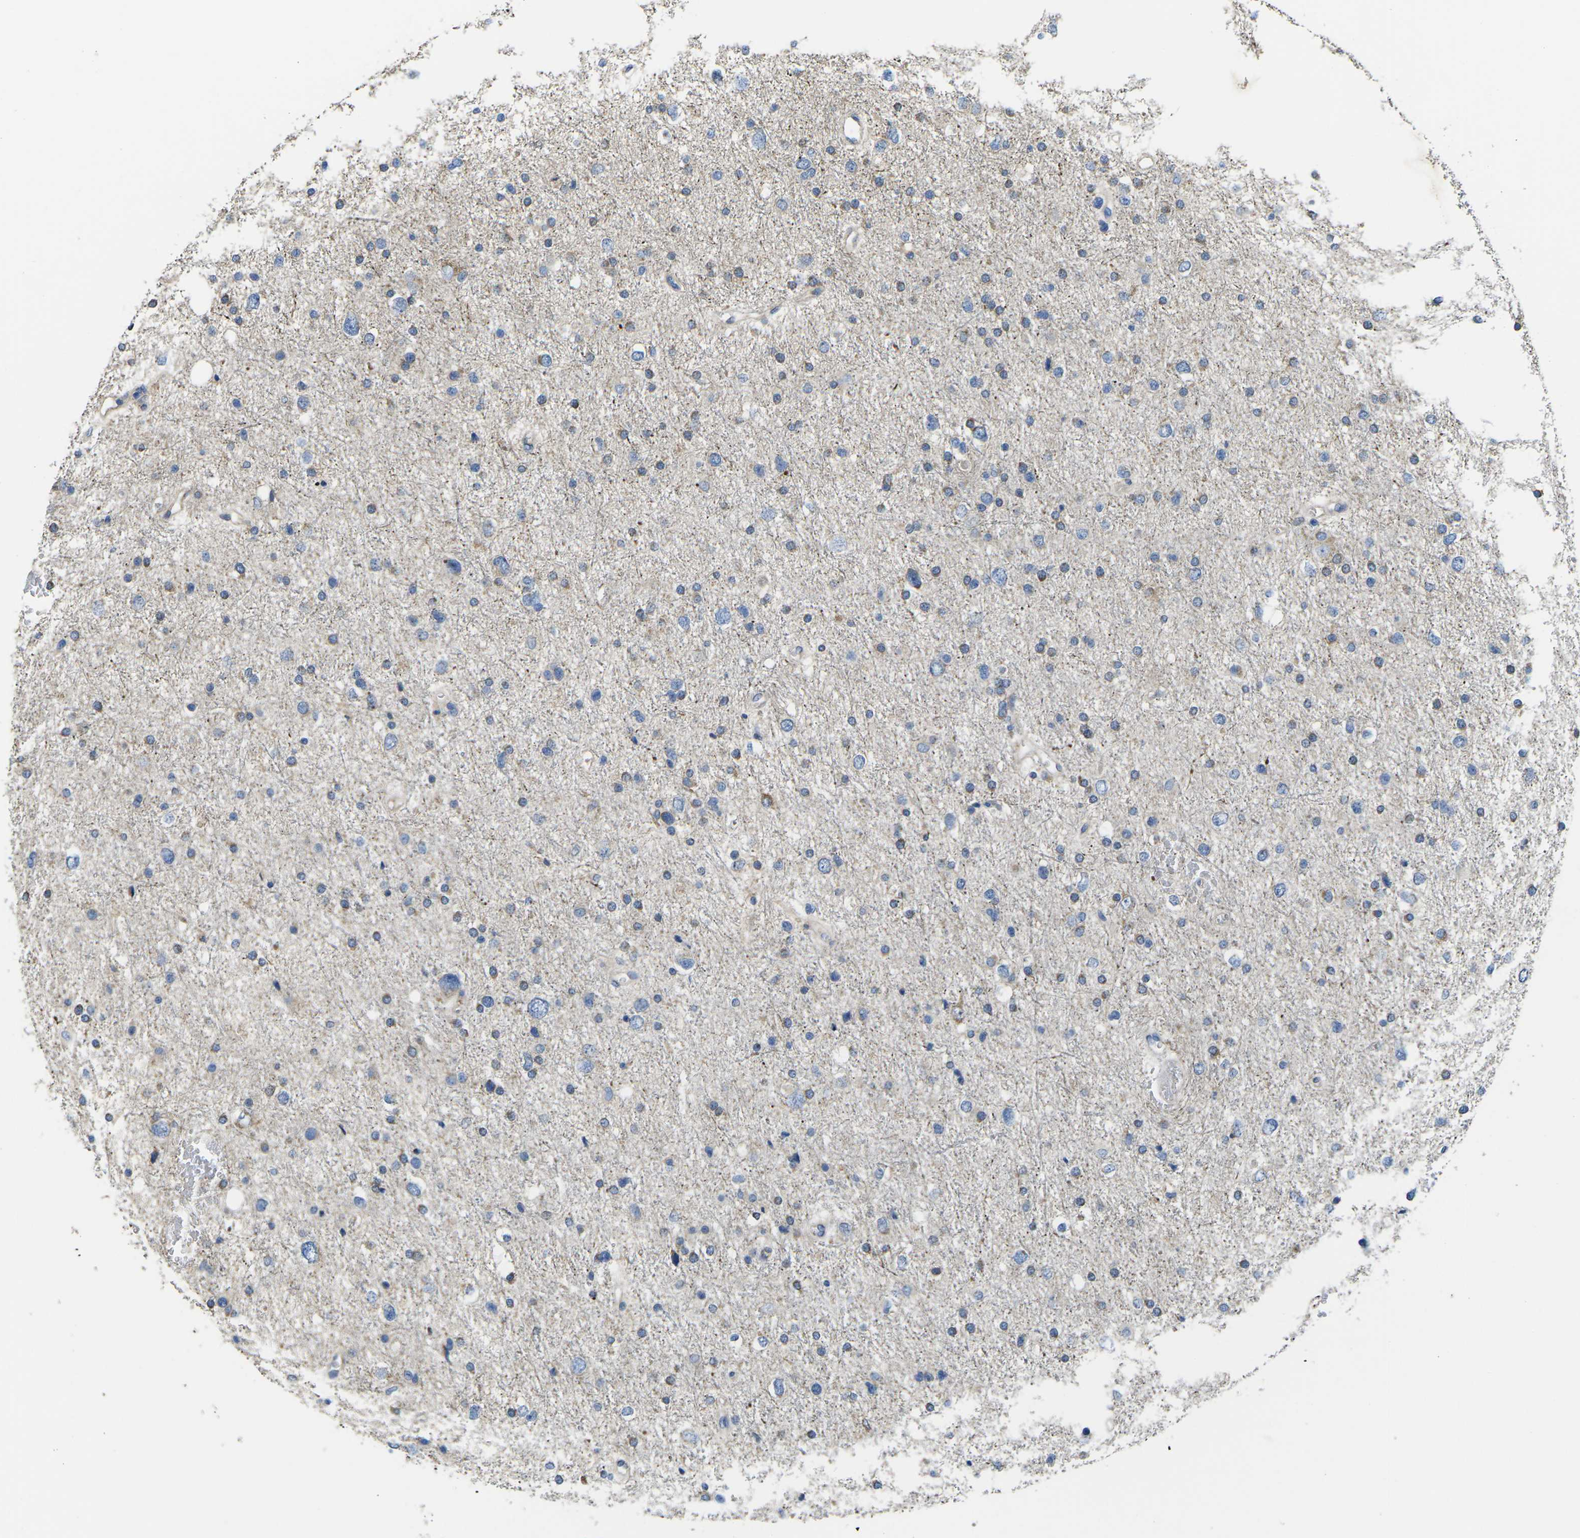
{"staining": {"intensity": "negative", "quantity": "none", "location": "none"}, "tissue": "glioma", "cell_type": "Tumor cells", "image_type": "cancer", "snomed": [{"axis": "morphology", "description": "Glioma, malignant, Low grade"}, {"axis": "topography", "description": "Brain"}], "caption": "This photomicrograph is of low-grade glioma (malignant) stained with IHC to label a protein in brown with the nuclei are counter-stained blue. There is no staining in tumor cells.", "gene": "TMEFF2", "patient": {"sex": "female", "age": 37}}